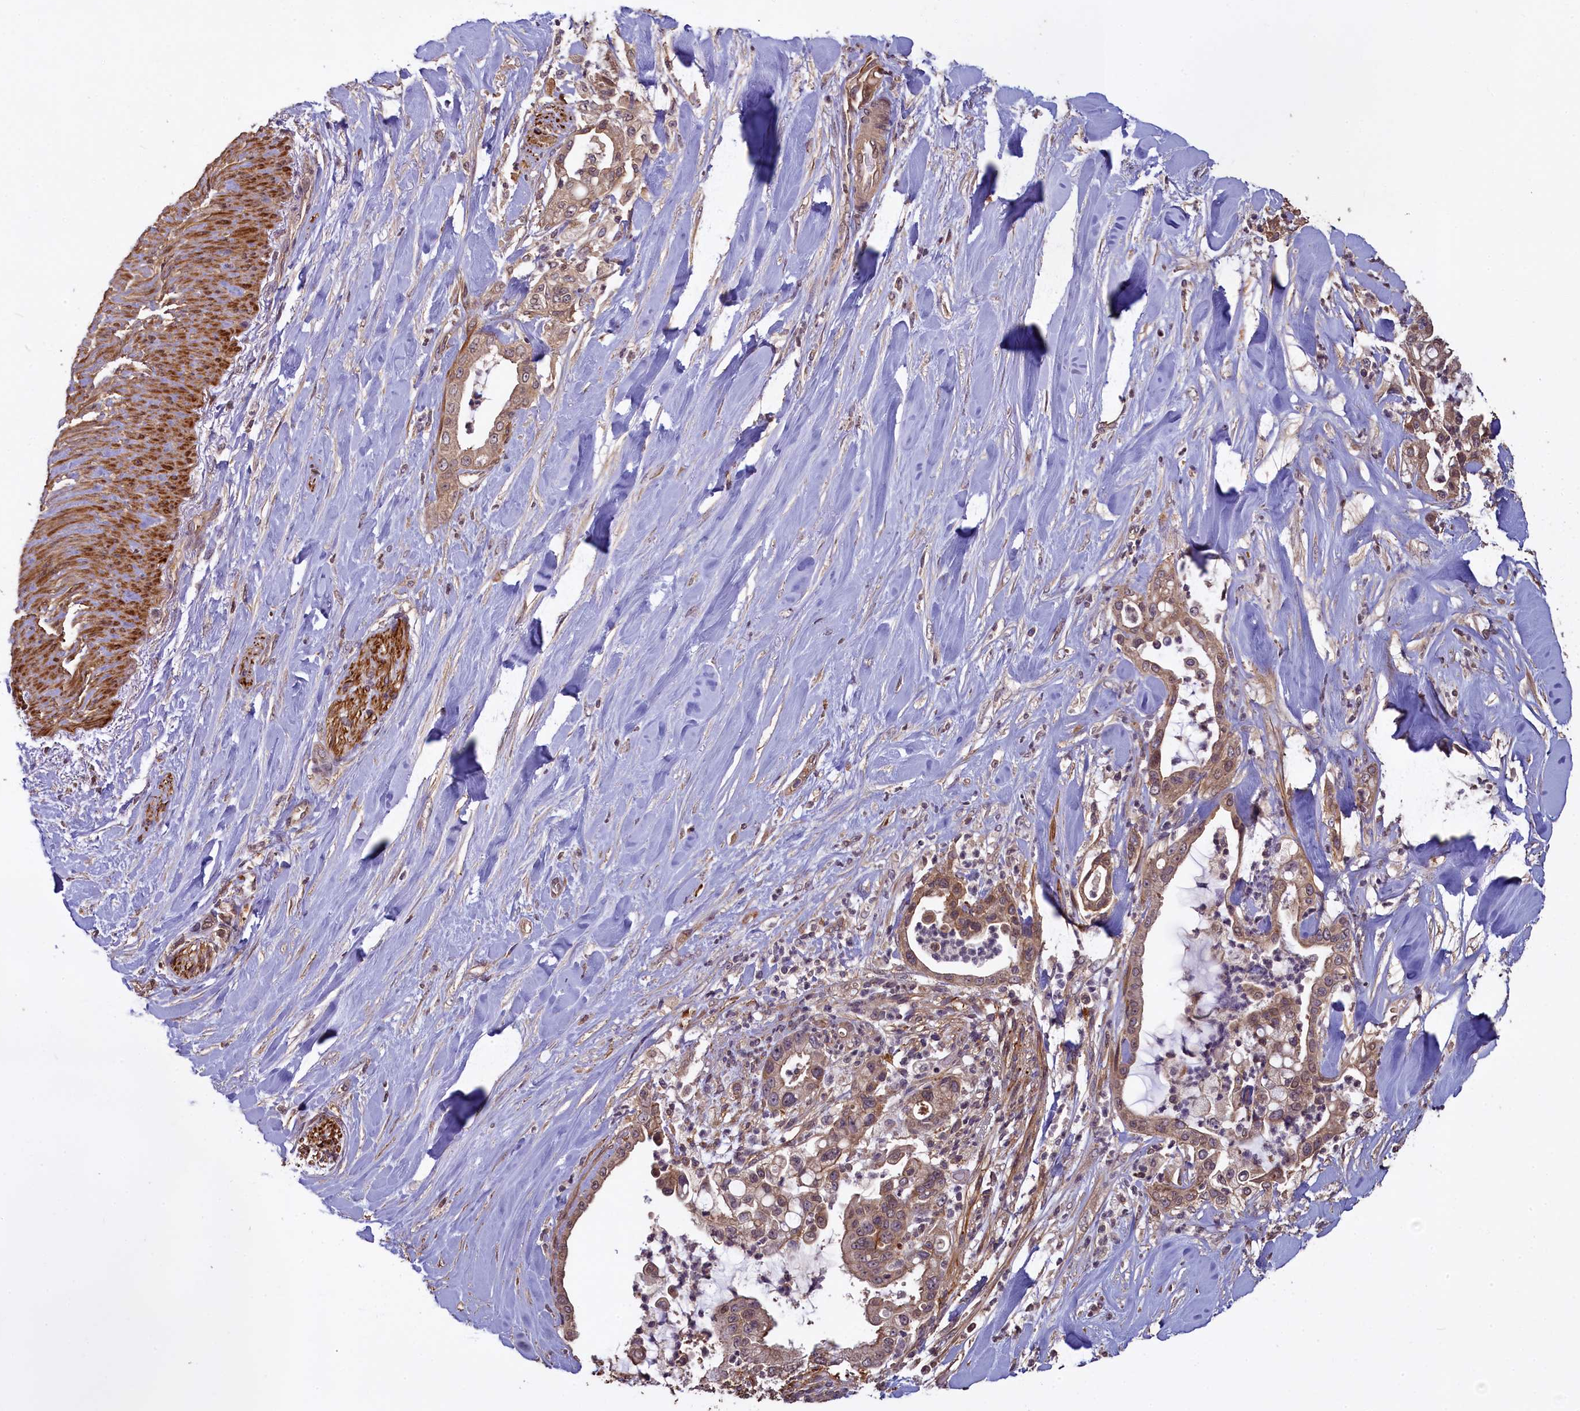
{"staining": {"intensity": "weak", "quantity": ">75%", "location": "cytoplasmic/membranous"}, "tissue": "liver cancer", "cell_type": "Tumor cells", "image_type": "cancer", "snomed": [{"axis": "morphology", "description": "Cholangiocarcinoma"}, {"axis": "topography", "description": "Liver"}], "caption": "Immunohistochemistry micrograph of neoplastic tissue: human liver cancer stained using immunohistochemistry shows low levels of weak protein expression localized specifically in the cytoplasmic/membranous of tumor cells, appearing as a cytoplasmic/membranous brown color.", "gene": "NUDT6", "patient": {"sex": "female", "age": 54}}